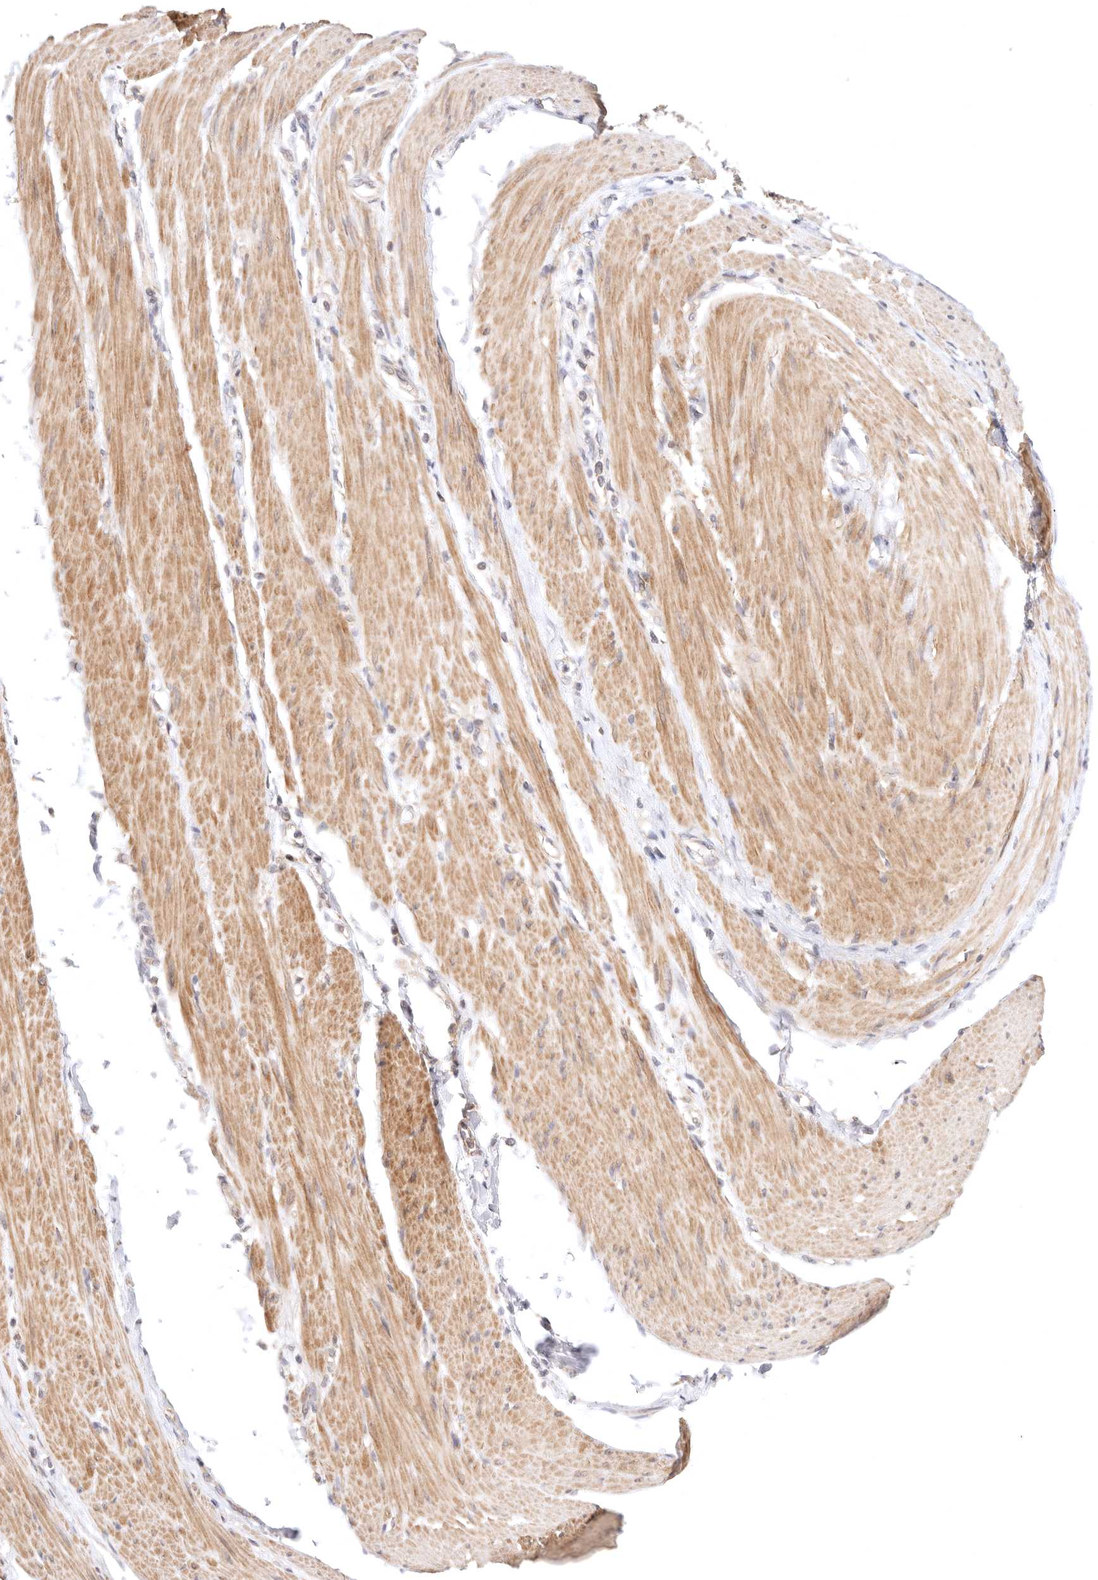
{"staining": {"intensity": "moderate", "quantity": ">75%", "location": "cytoplasmic/membranous"}, "tissue": "pancreatic cancer", "cell_type": "Tumor cells", "image_type": "cancer", "snomed": [{"axis": "morphology", "description": "Adenocarcinoma, NOS"}, {"axis": "topography", "description": "Pancreas"}], "caption": "The image reveals immunohistochemical staining of pancreatic cancer (adenocarcinoma). There is moderate cytoplasmic/membranous positivity is seen in approximately >75% of tumor cells. (Brightfield microscopy of DAB IHC at high magnification).", "gene": "KCMF1", "patient": {"sex": "female", "age": 56}}